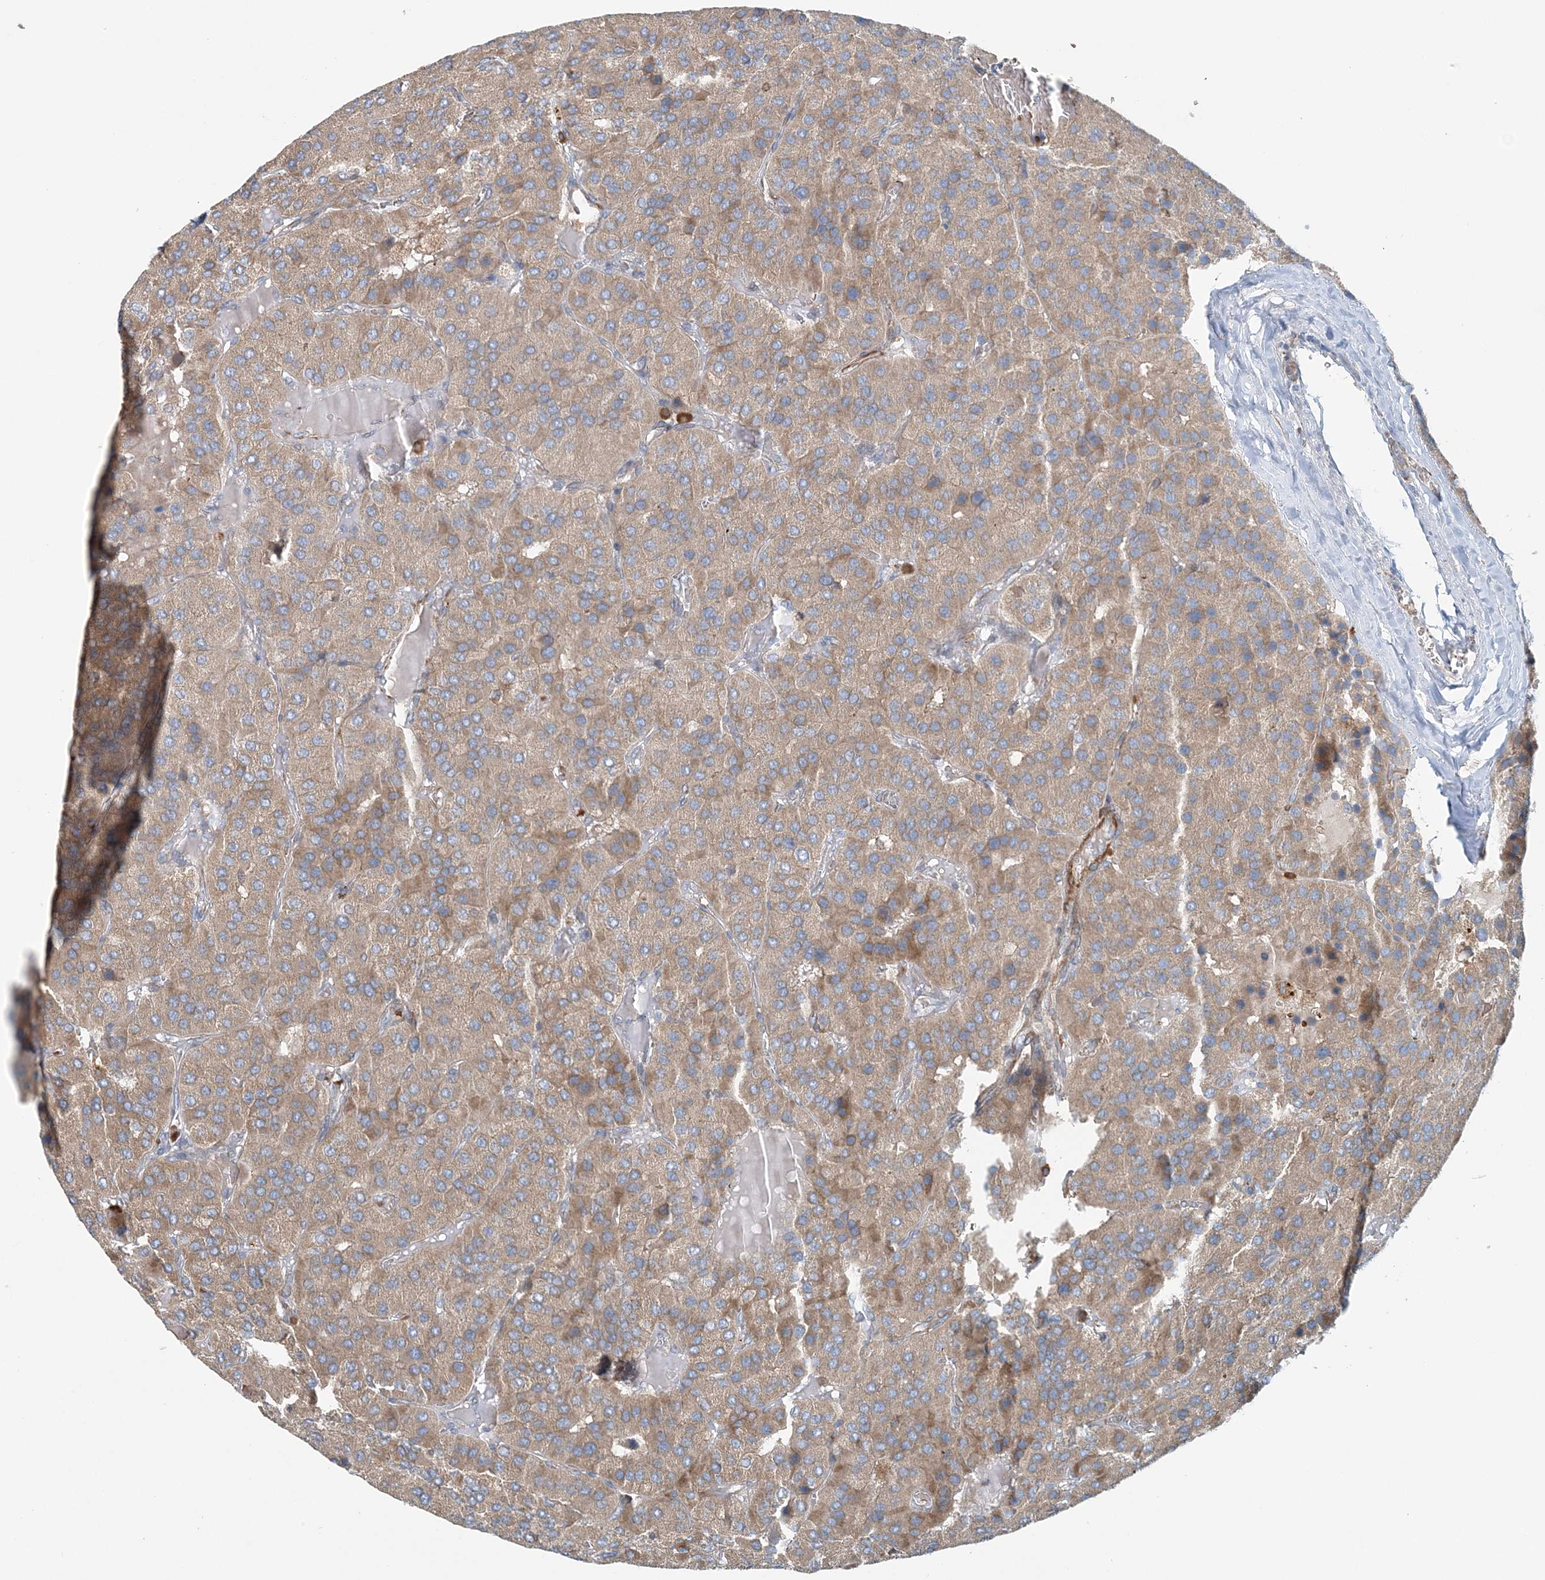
{"staining": {"intensity": "weak", "quantity": ">75%", "location": "cytoplasmic/membranous"}, "tissue": "parathyroid gland", "cell_type": "Glandular cells", "image_type": "normal", "snomed": [{"axis": "morphology", "description": "Normal tissue, NOS"}, {"axis": "morphology", "description": "Adenoma, NOS"}, {"axis": "topography", "description": "Parathyroid gland"}], "caption": "The micrograph reveals staining of unremarkable parathyroid gland, revealing weak cytoplasmic/membranous protein positivity (brown color) within glandular cells. (Stains: DAB in brown, nuclei in blue, Microscopy: brightfield microscopy at high magnification).", "gene": "TTI1", "patient": {"sex": "female", "age": 86}}